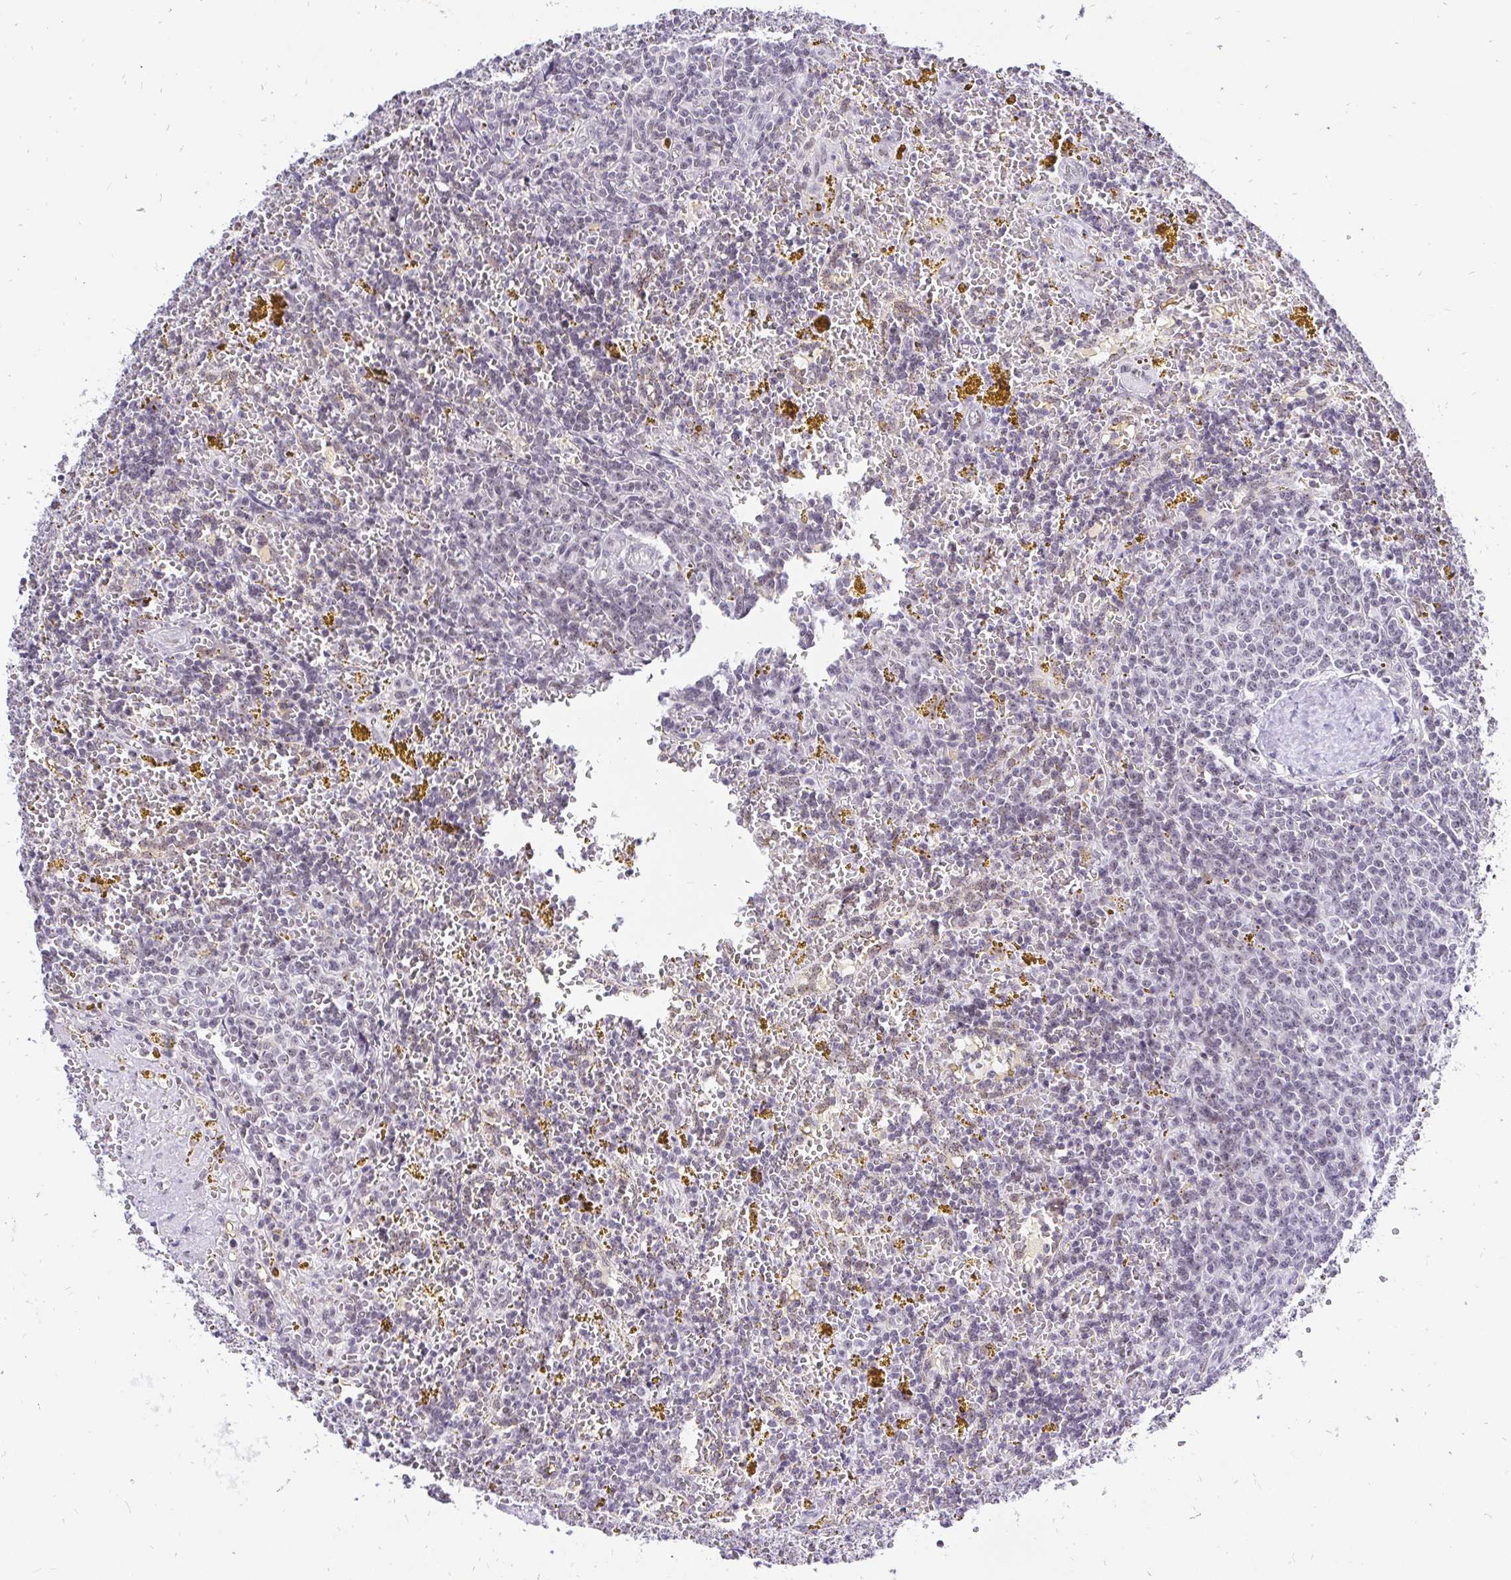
{"staining": {"intensity": "negative", "quantity": "none", "location": "none"}, "tissue": "lymphoma", "cell_type": "Tumor cells", "image_type": "cancer", "snomed": [{"axis": "morphology", "description": "Malignant lymphoma, non-Hodgkin's type, Low grade"}, {"axis": "topography", "description": "Spleen"}, {"axis": "topography", "description": "Lymph node"}], "caption": "Image shows no significant protein positivity in tumor cells of low-grade malignant lymphoma, non-Hodgkin's type.", "gene": "ZNF860", "patient": {"sex": "female", "age": 66}}